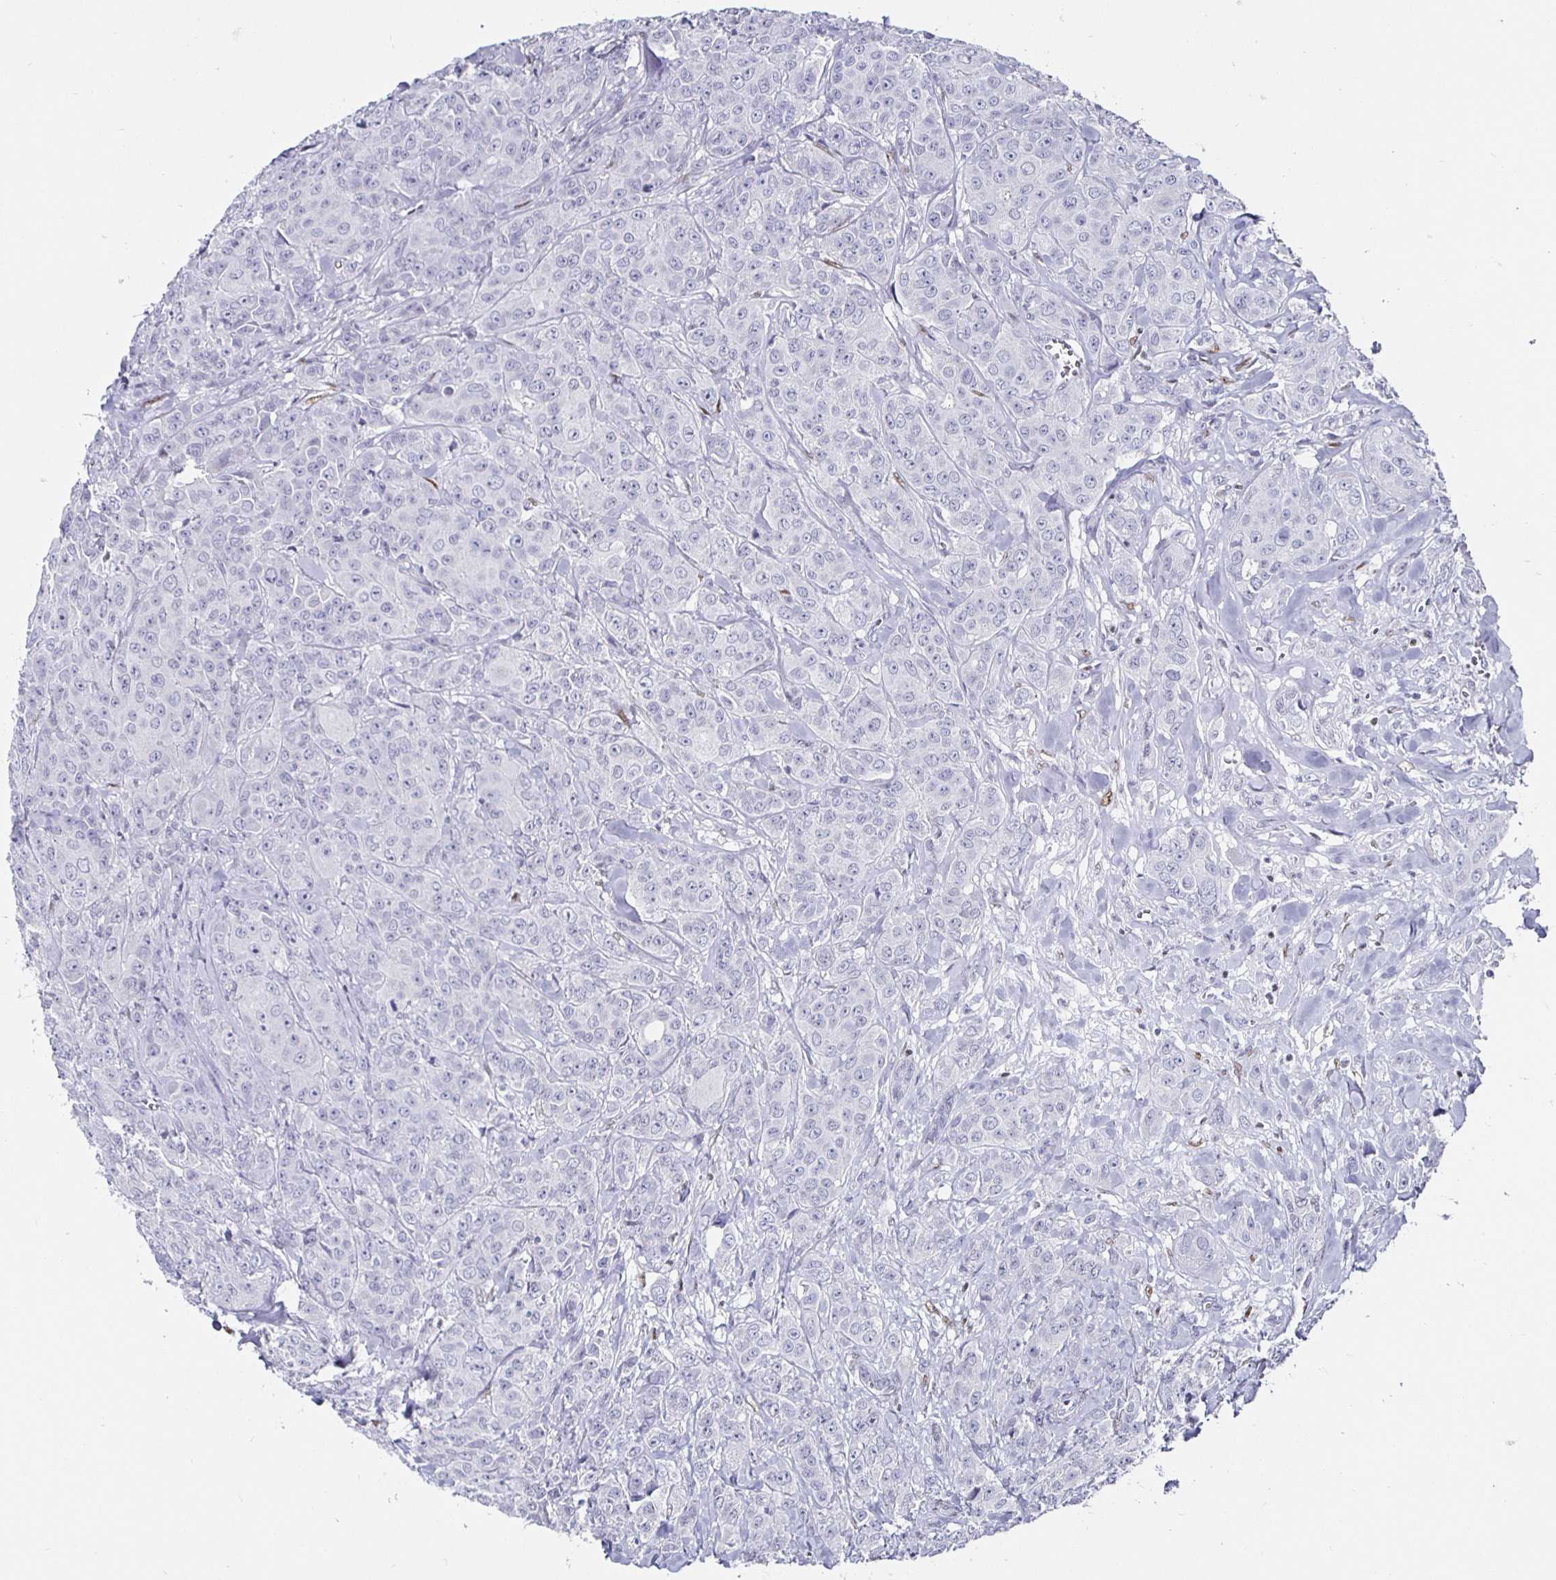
{"staining": {"intensity": "negative", "quantity": "none", "location": "none"}, "tissue": "breast cancer", "cell_type": "Tumor cells", "image_type": "cancer", "snomed": [{"axis": "morphology", "description": "Normal tissue, NOS"}, {"axis": "morphology", "description": "Duct carcinoma"}, {"axis": "topography", "description": "Breast"}], "caption": "DAB (3,3'-diaminobenzidine) immunohistochemical staining of human breast cancer (invasive ductal carcinoma) demonstrates no significant positivity in tumor cells.", "gene": "RUNX2", "patient": {"sex": "female", "age": 43}}